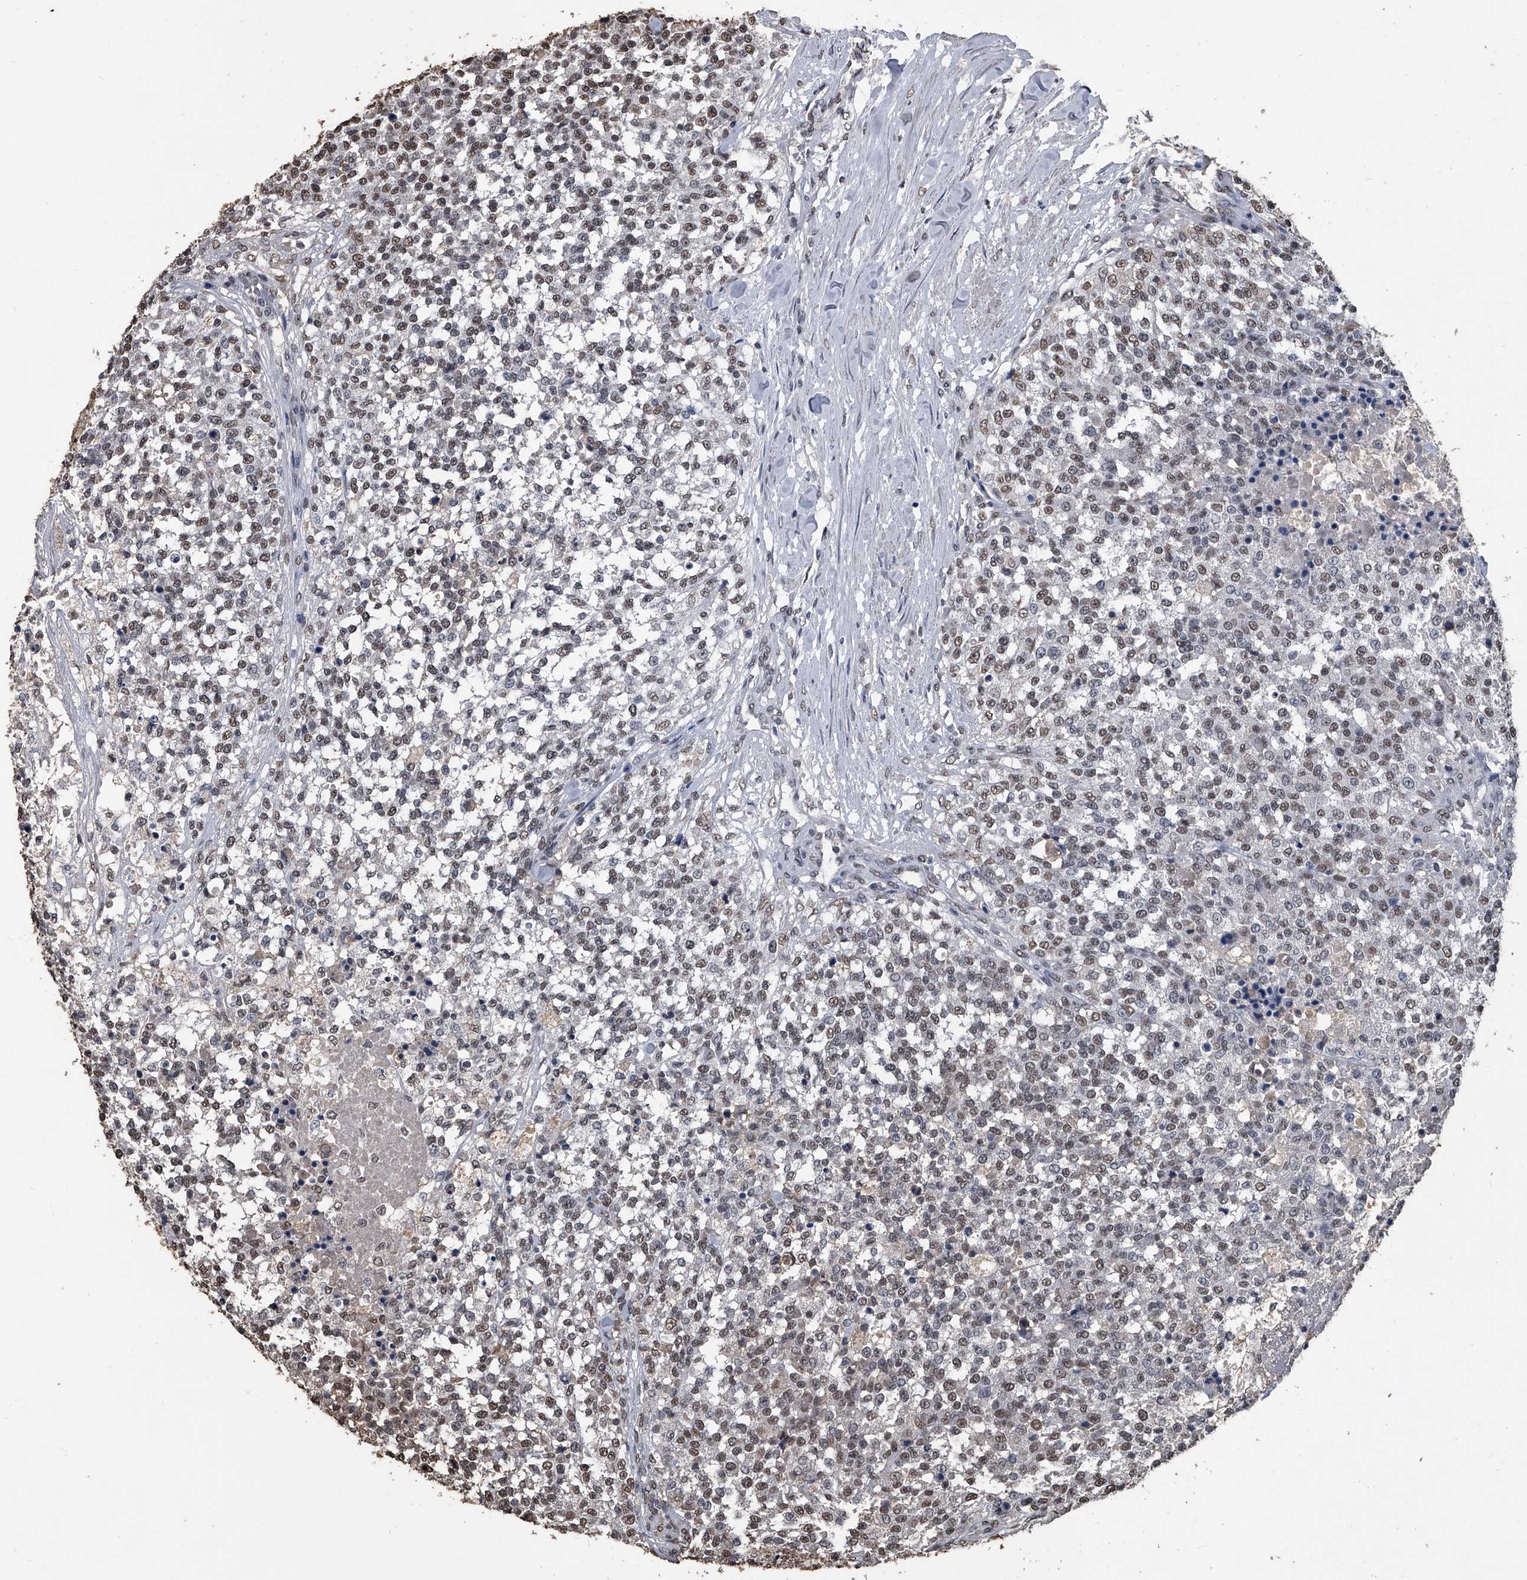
{"staining": {"intensity": "weak", "quantity": ">75%", "location": "nuclear"}, "tissue": "testis cancer", "cell_type": "Tumor cells", "image_type": "cancer", "snomed": [{"axis": "morphology", "description": "Seminoma, NOS"}, {"axis": "topography", "description": "Testis"}], "caption": "High-magnification brightfield microscopy of testis cancer (seminoma) stained with DAB (brown) and counterstained with hematoxylin (blue). tumor cells exhibit weak nuclear positivity is appreciated in about>75% of cells. (DAB (3,3'-diaminobenzidine) = brown stain, brightfield microscopy at high magnification).", "gene": "MATR3", "patient": {"sex": "male", "age": 59}}